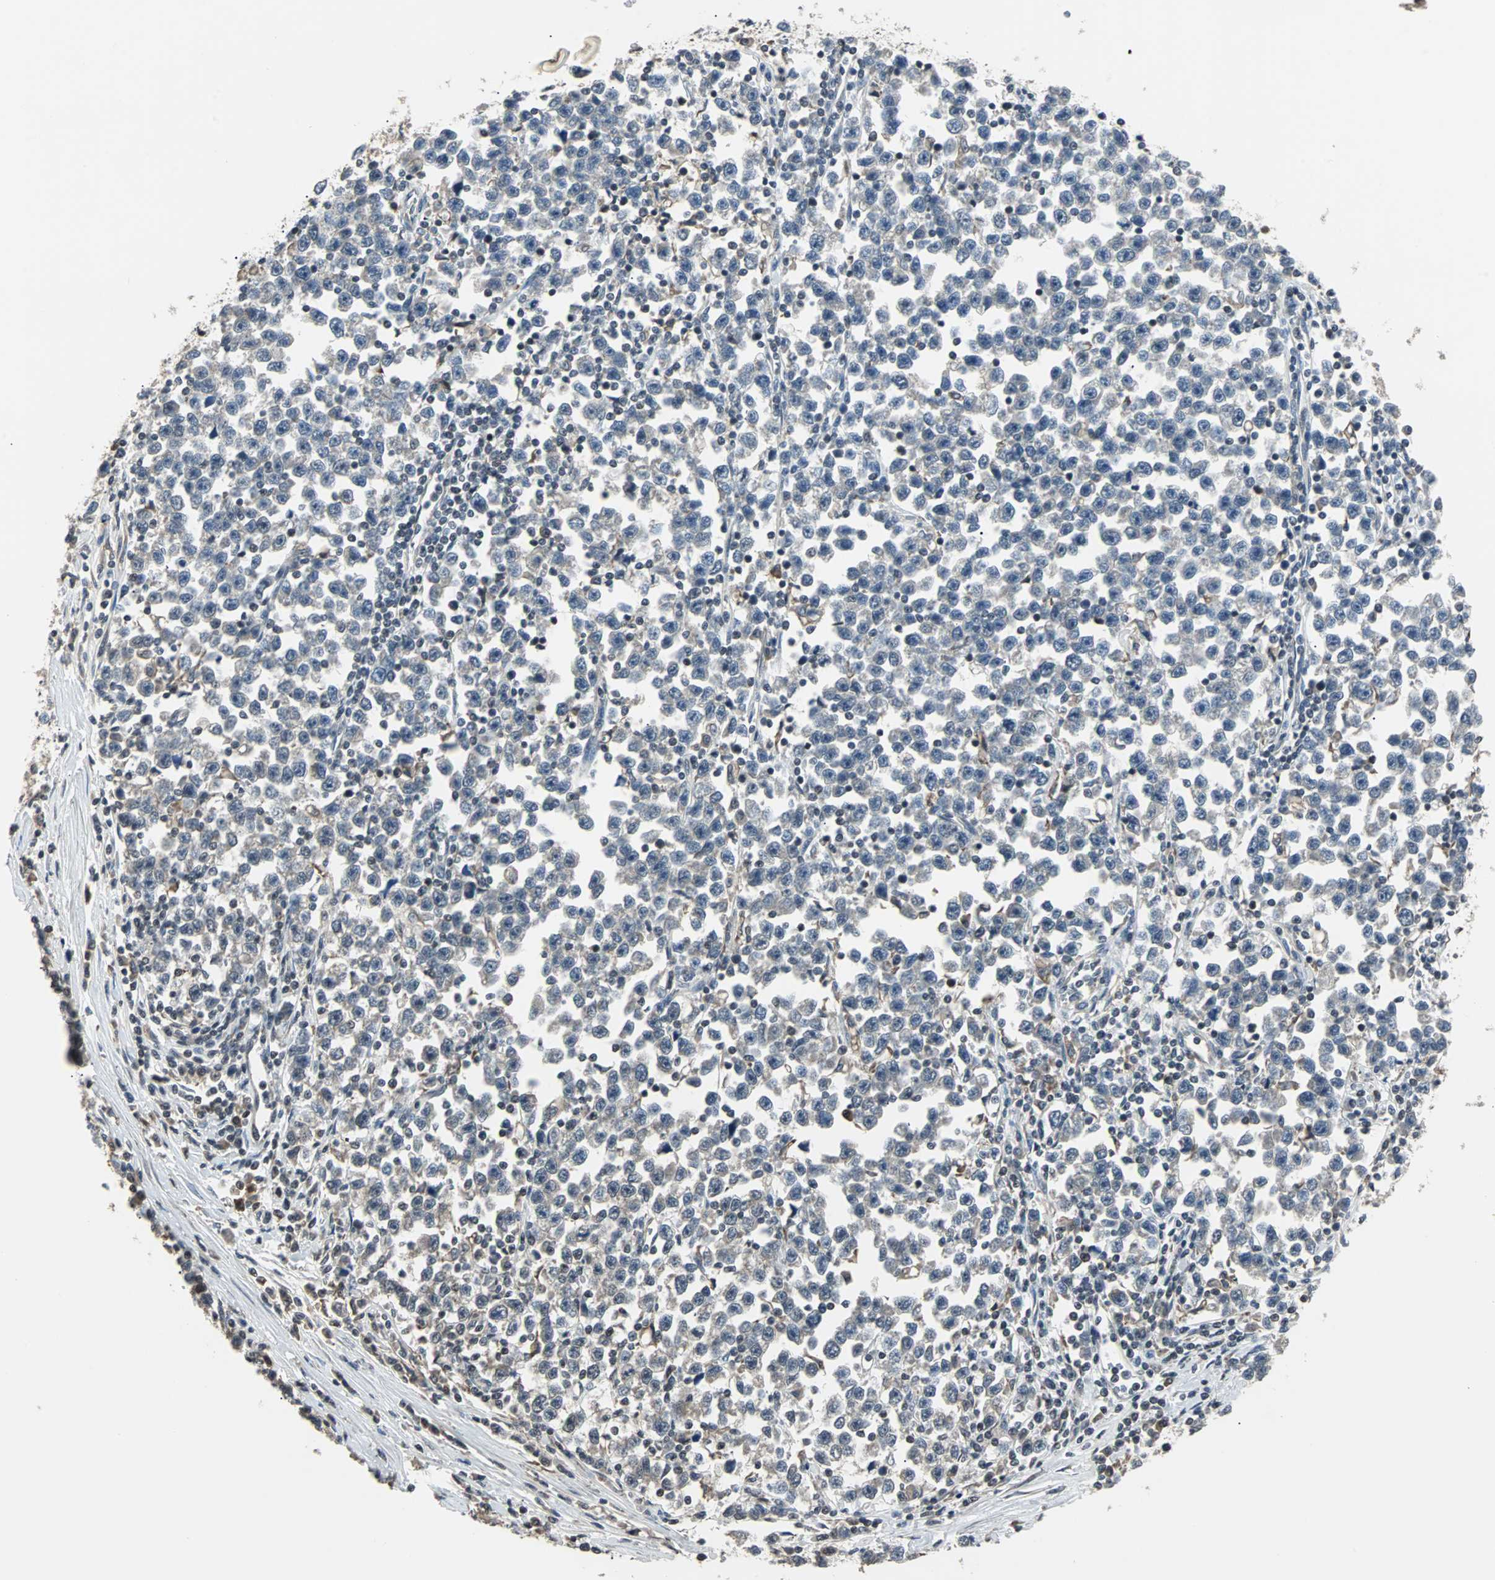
{"staining": {"intensity": "weak", "quantity": "<25%", "location": "nuclear"}, "tissue": "testis cancer", "cell_type": "Tumor cells", "image_type": "cancer", "snomed": [{"axis": "morphology", "description": "Seminoma, NOS"}, {"axis": "topography", "description": "Testis"}], "caption": "The immunohistochemistry photomicrograph has no significant staining in tumor cells of testis cancer (seminoma) tissue. (DAB immunohistochemistry with hematoxylin counter stain).", "gene": "TERF2IP", "patient": {"sex": "male", "age": 43}}